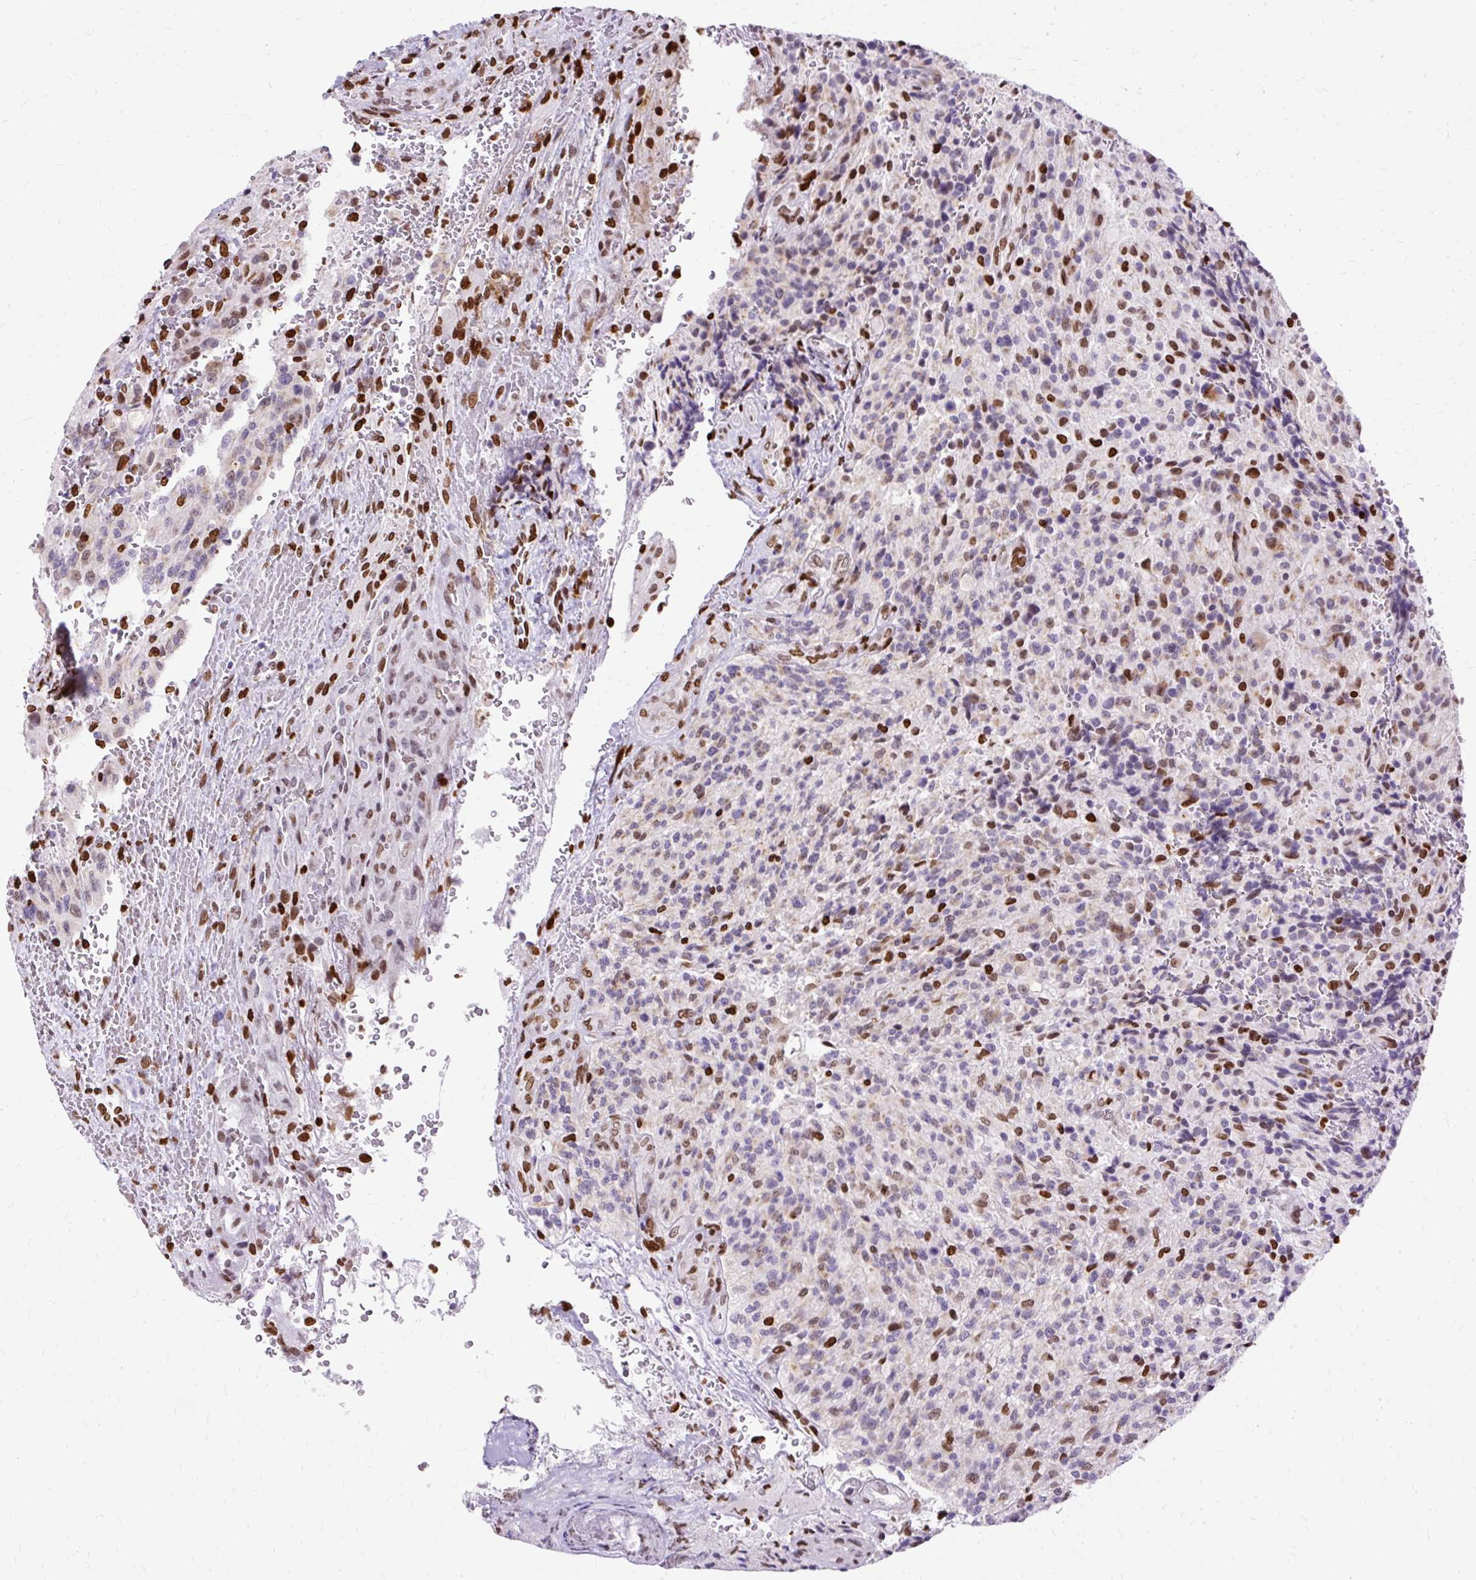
{"staining": {"intensity": "moderate", "quantity": "25%-75%", "location": "nuclear"}, "tissue": "glioma", "cell_type": "Tumor cells", "image_type": "cancer", "snomed": [{"axis": "morphology", "description": "Normal tissue, NOS"}, {"axis": "morphology", "description": "Glioma, malignant, High grade"}, {"axis": "topography", "description": "Cerebral cortex"}], "caption": "Malignant glioma (high-grade) stained with a protein marker reveals moderate staining in tumor cells.", "gene": "TMEM184C", "patient": {"sex": "male", "age": 56}}